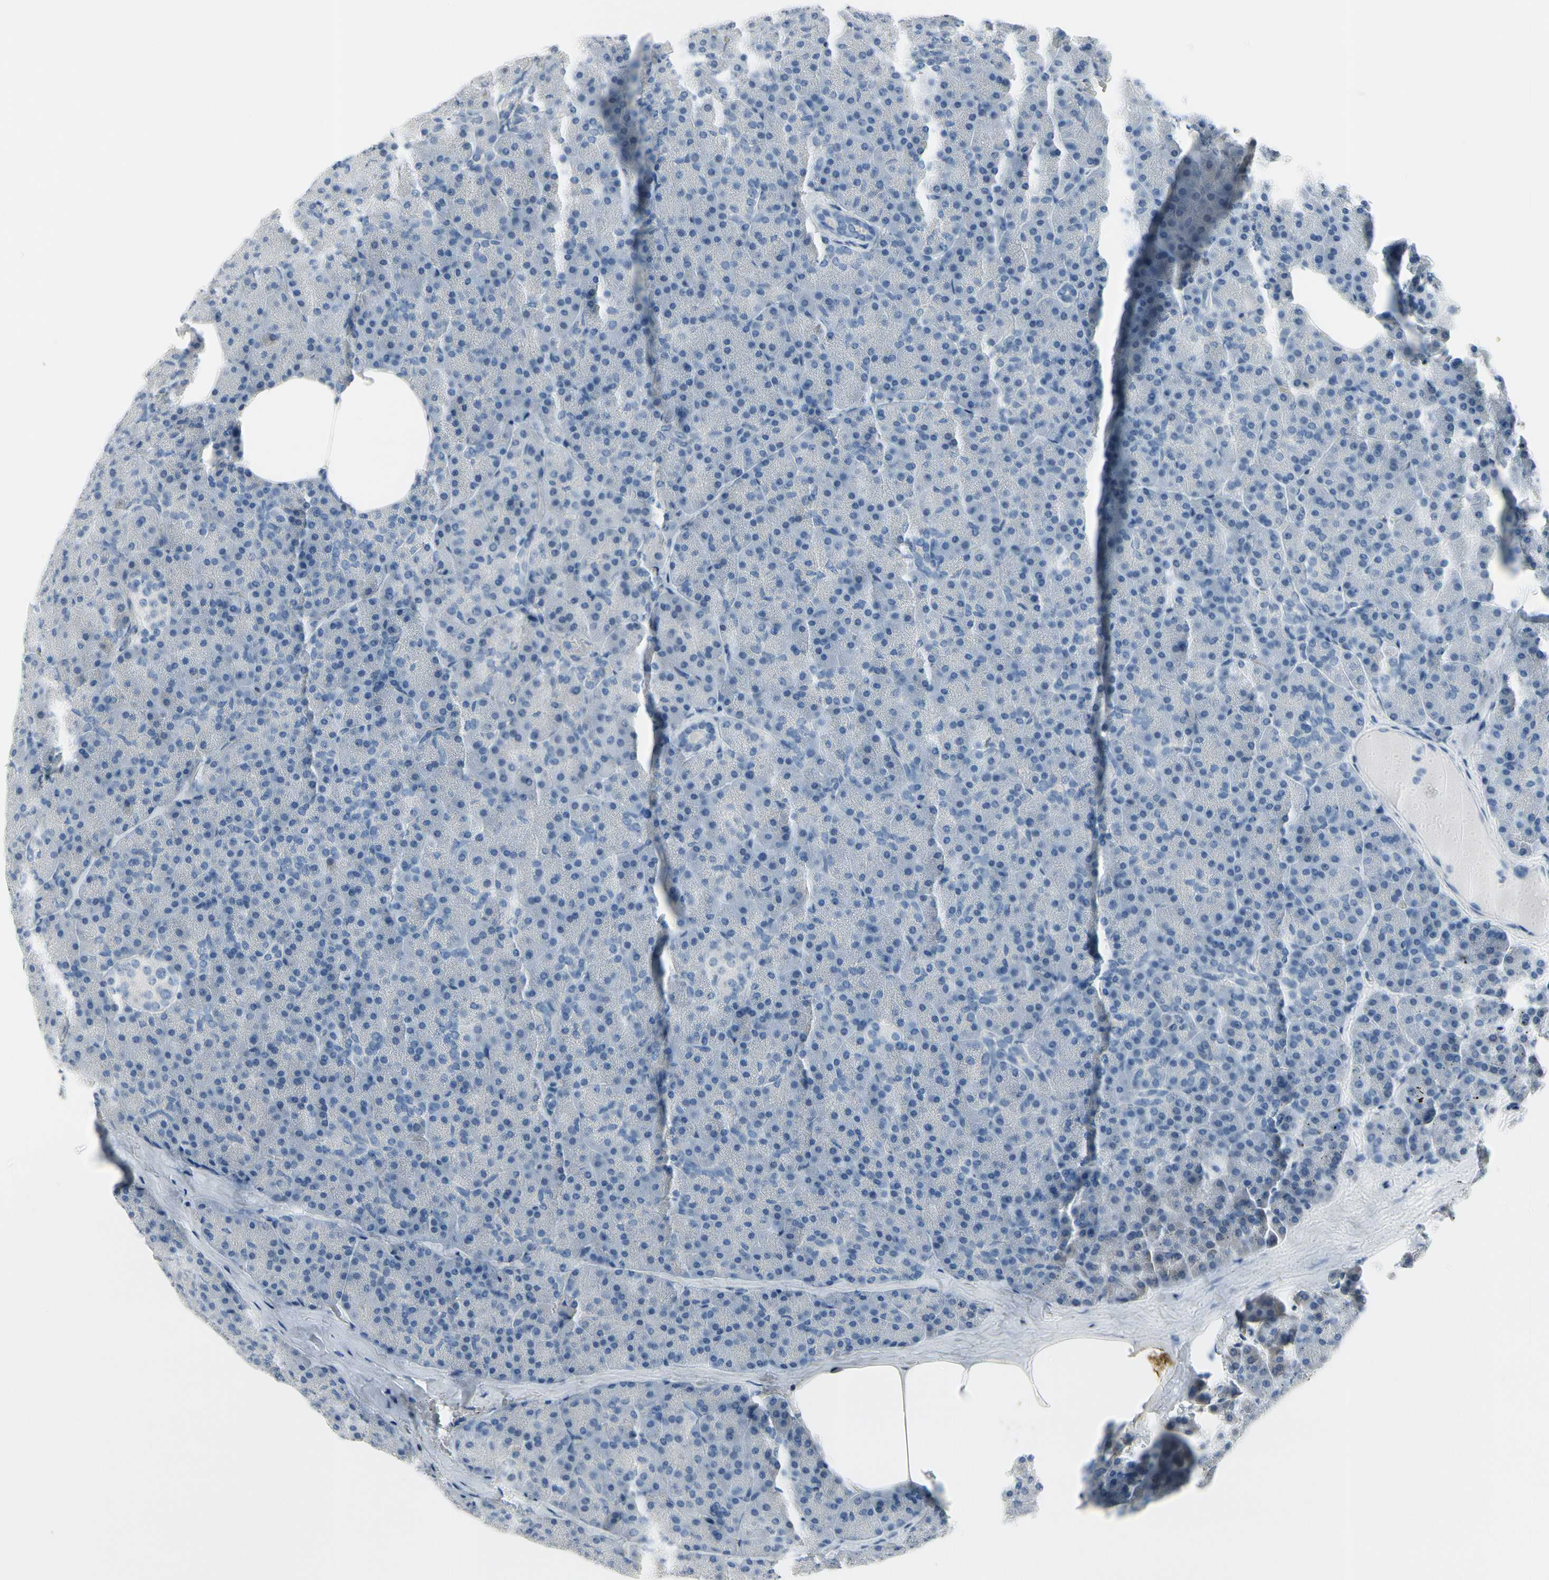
{"staining": {"intensity": "negative", "quantity": "none", "location": "none"}, "tissue": "pancreas", "cell_type": "Exocrine glandular cells", "image_type": "normal", "snomed": [{"axis": "morphology", "description": "Normal tissue, NOS"}, {"axis": "topography", "description": "Pancreas"}], "caption": "DAB (3,3'-diaminobenzidine) immunohistochemical staining of unremarkable human pancreas reveals no significant staining in exocrine glandular cells. (DAB (3,3'-diaminobenzidine) immunohistochemistry with hematoxylin counter stain).", "gene": "MUC5B", "patient": {"sex": "female", "age": 35}}